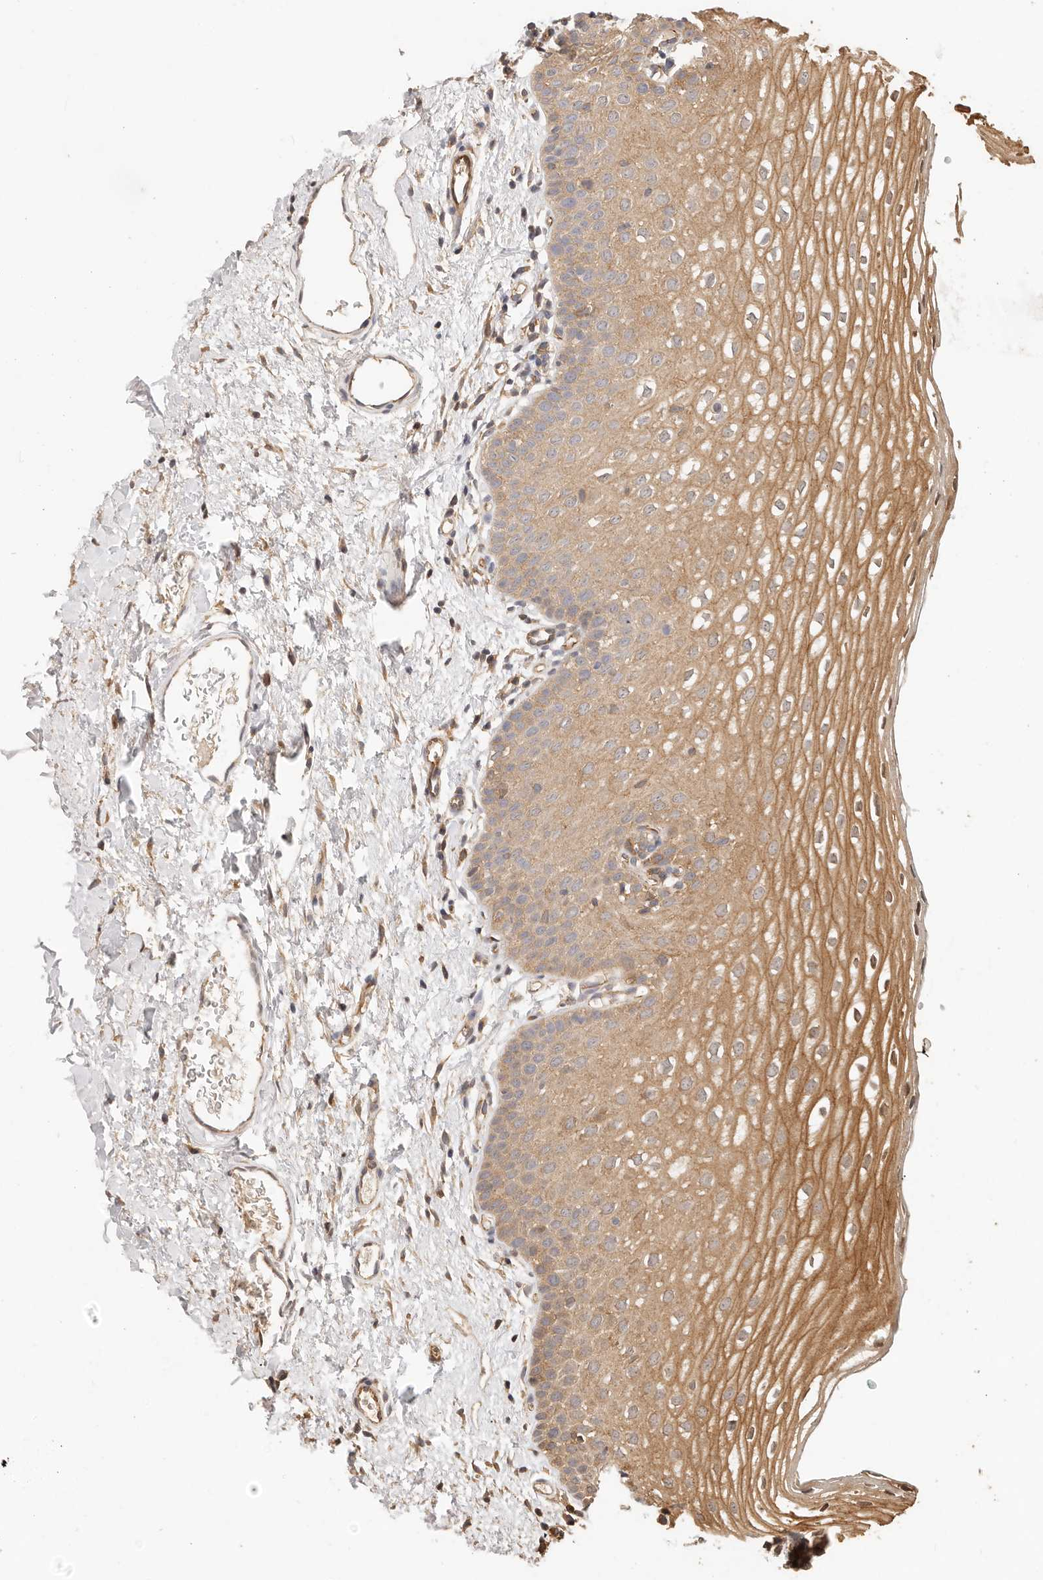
{"staining": {"intensity": "moderate", "quantity": ">75%", "location": "cytoplasmic/membranous"}, "tissue": "oral mucosa", "cell_type": "Squamous epithelial cells", "image_type": "normal", "snomed": [{"axis": "morphology", "description": "Normal tissue, NOS"}, {"axis": "topography", "description": "Oral tissue"}], "caption": "Brown immunohistochemical staining in normal human oral mucosa shows moderate cytoplasmic/membranous positivity in about >75% of squamous epithelial cells. The staining was performed using DAB (3,3'-diaminobenzidine), with brown indicating positive protein expression. Nuclei are stained blue with hematoxylin.", "gene": "AFDN", "patient": {"sex": "female", "age": 56}}